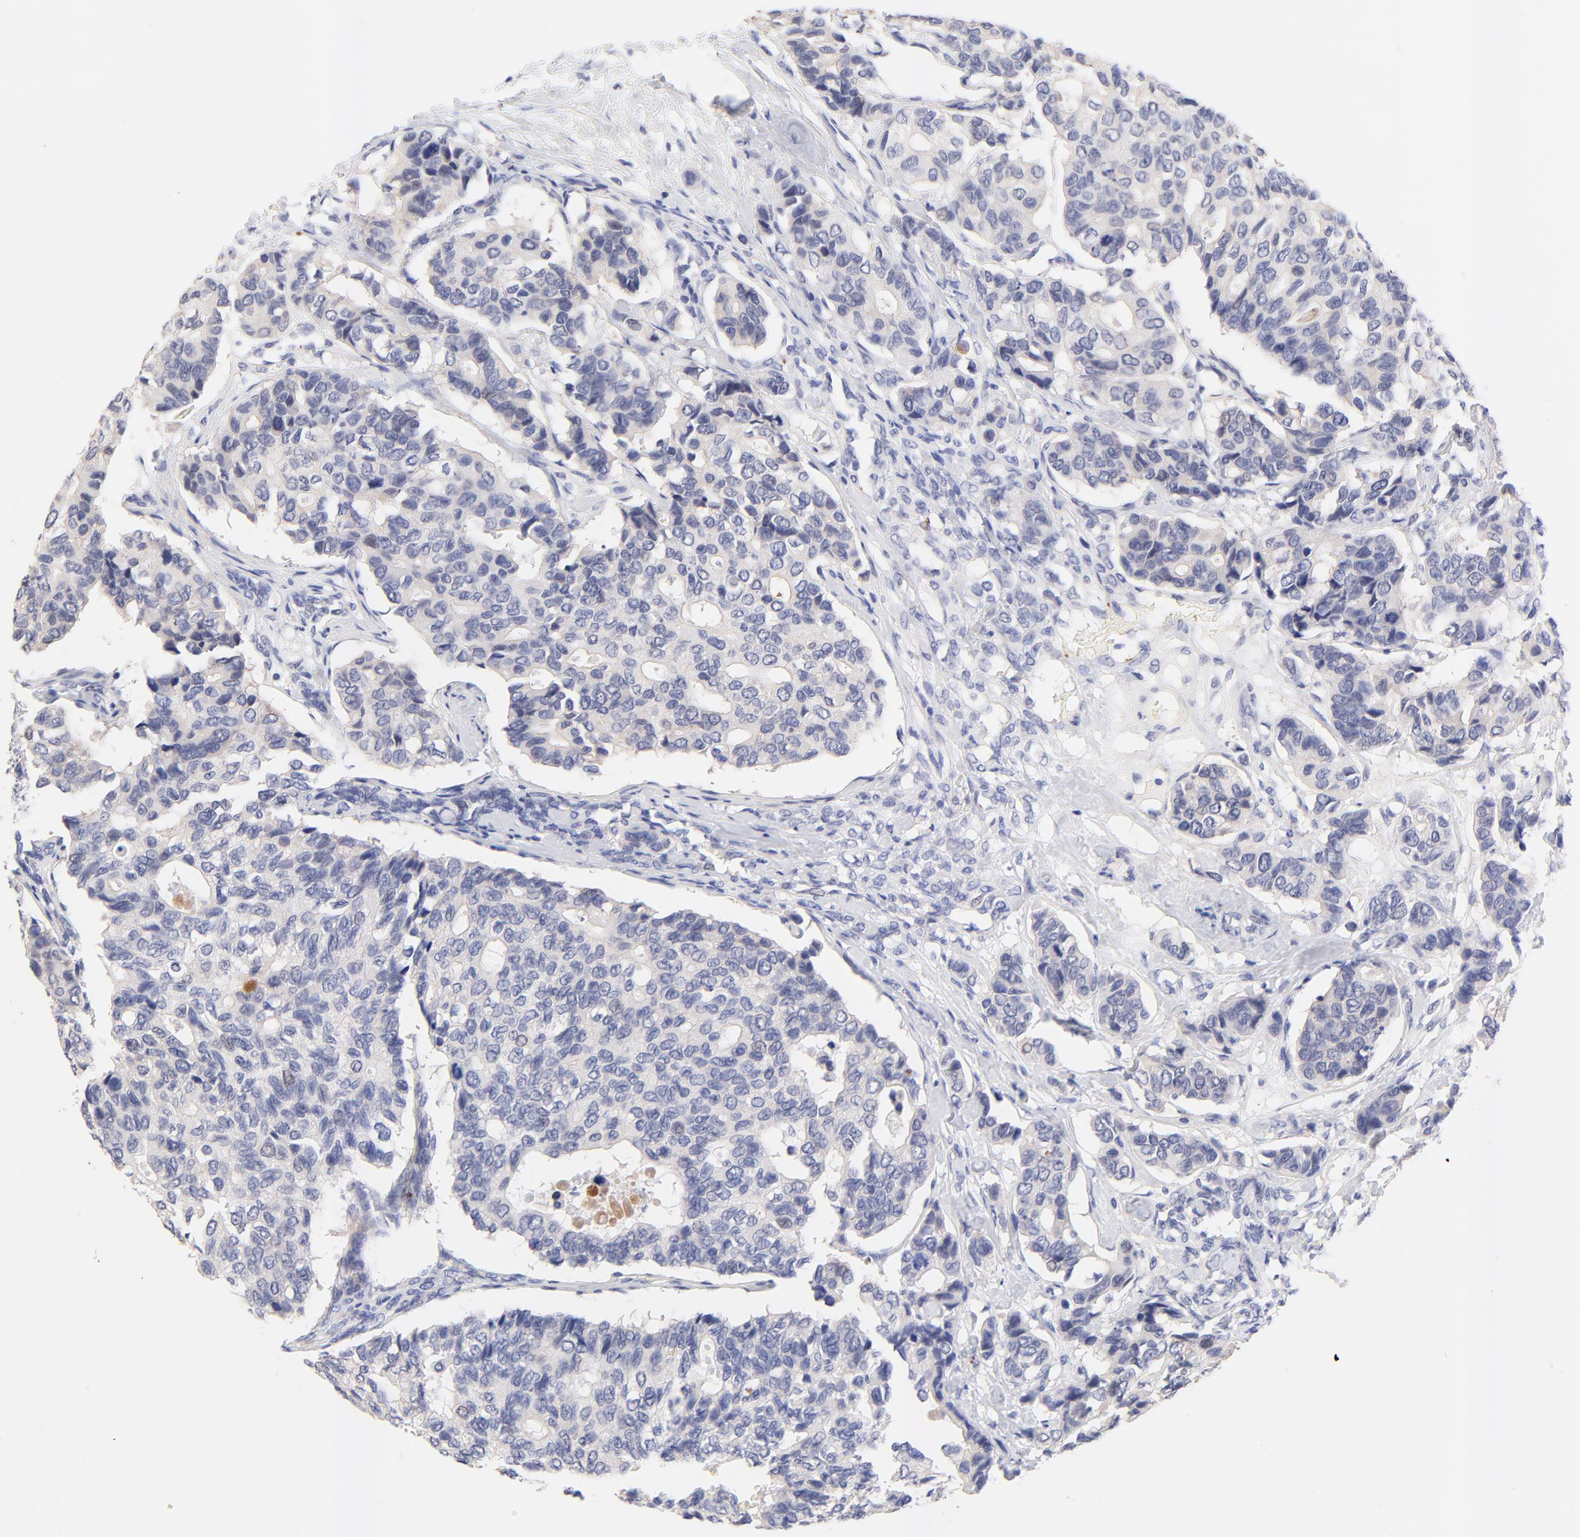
{"staining": {"intensity": "negative", "quantity": "none", "location": "none"}, "tissue": "breast cancer", "cell_type": "Tumor cells", "image_type": "cancer", "snomed": [{"axis": "morphology", "description": "Duct carcinoma"}, {"axis": "topography", "description": "Breast"}], "caption": "This is an immunohistochemistry photomicrograph of human intraductal carcinoma (breast). There is no expression in tumor cells.", "gene": "FAM117B", "patient": {"sex": "female", "age": 69}}